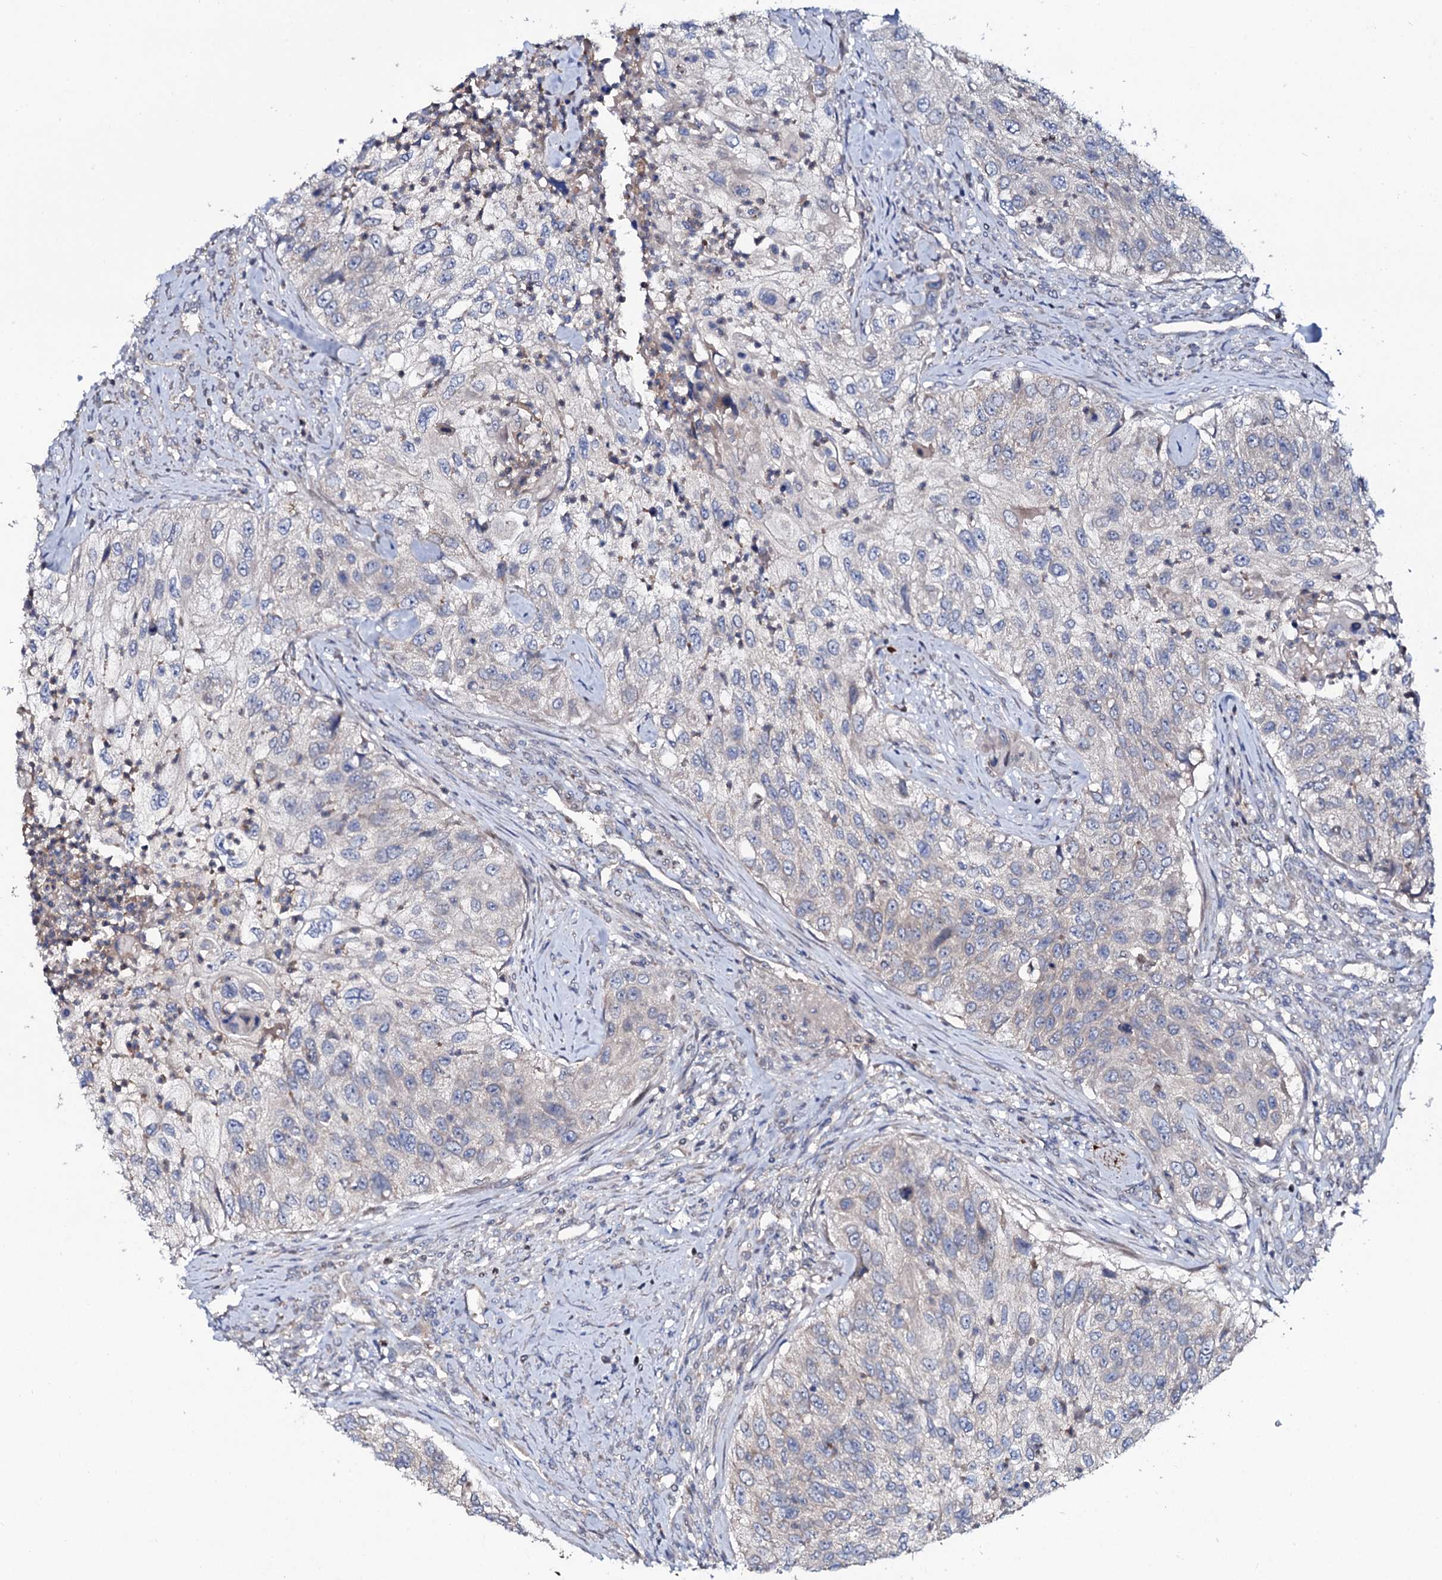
{"staining": {"intensity": "negative", "quantity": "none", "location": "none"}, "tissue": "urothelial cancer", "cell_type": "Tumor cells", "image_type": "cancer", "snomed": [{"axis": "morphology", "description": "Urothelial carcinoma, High grade"}, {"axis": "topography", "description": "Urinary bladder"}], "caption": "Tumor cells show no significant positivity in urothelial cancer.", "gene": "PPP1R3D", "patient": {"sex": "female", "age": 60}}